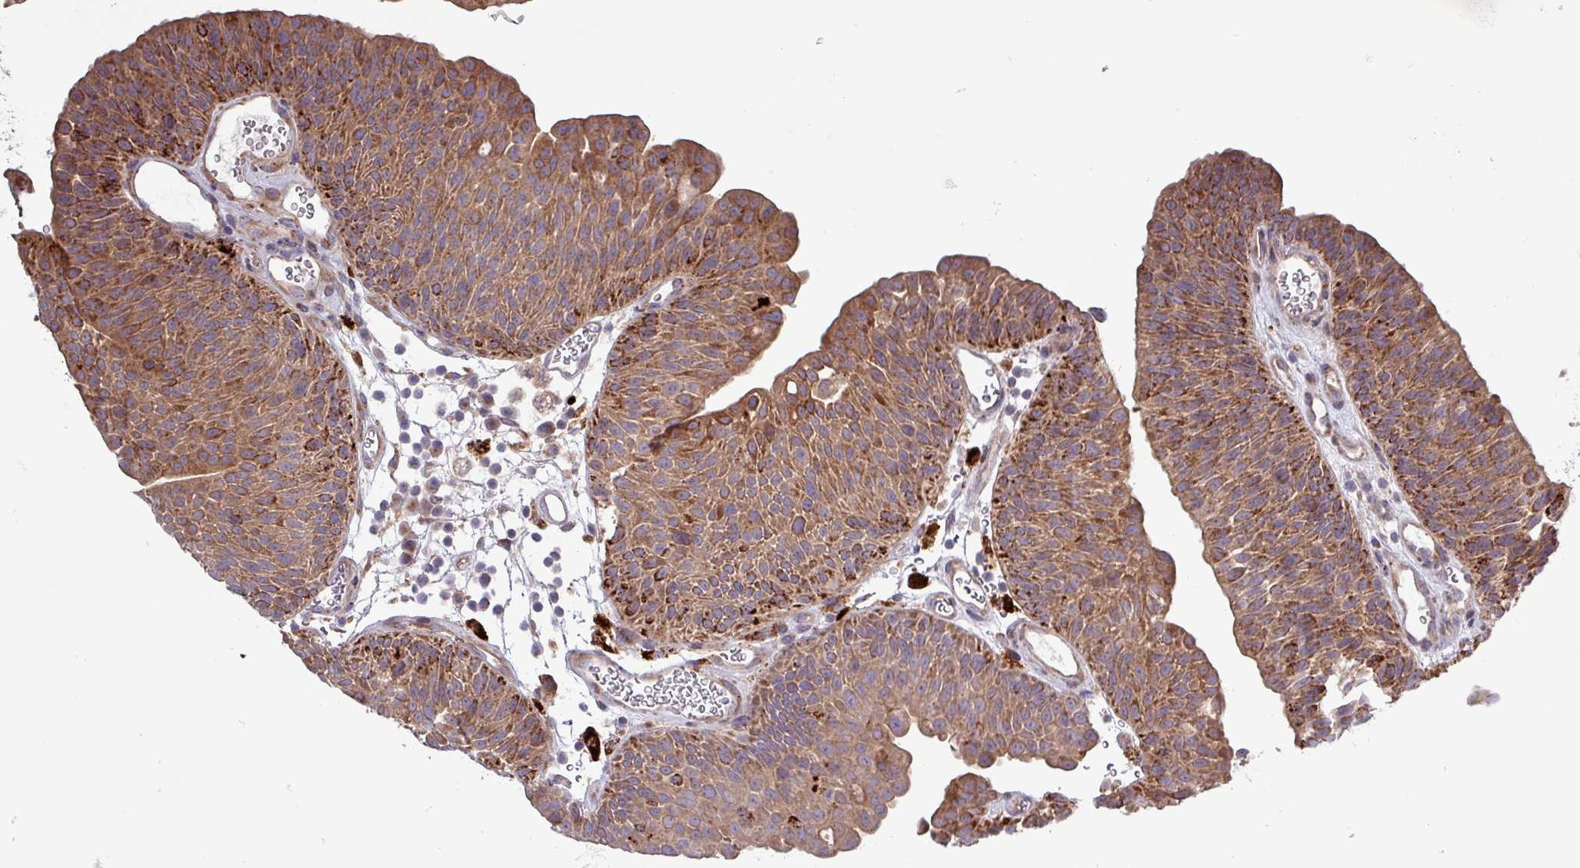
{"staining": {"intensity": "moderate", "quantity": "25%-75%", "location": "cytoplasmic/membranous"}, "tissue": "urothelial cancer", "cell_type": "Tumor cells", "image_type": "cancer", "snomed": [{"axis": "morphology", "description": "Urothelial carcinoma, NOS"}, {"axis": "topography", "description": "Urinary bladder"}], "caption": "IHC image of neoplastic tissue: human transitional cell carcinoma stained using IHC exhibits medium levels of moderate protein expression localized specifically in the cytoplasmic/membranous of tumor cells, appearing as a cytoplasmic/membranous brown color.", "gene": "PLIN2", "patient": {"sex": "male", "age": 67}}